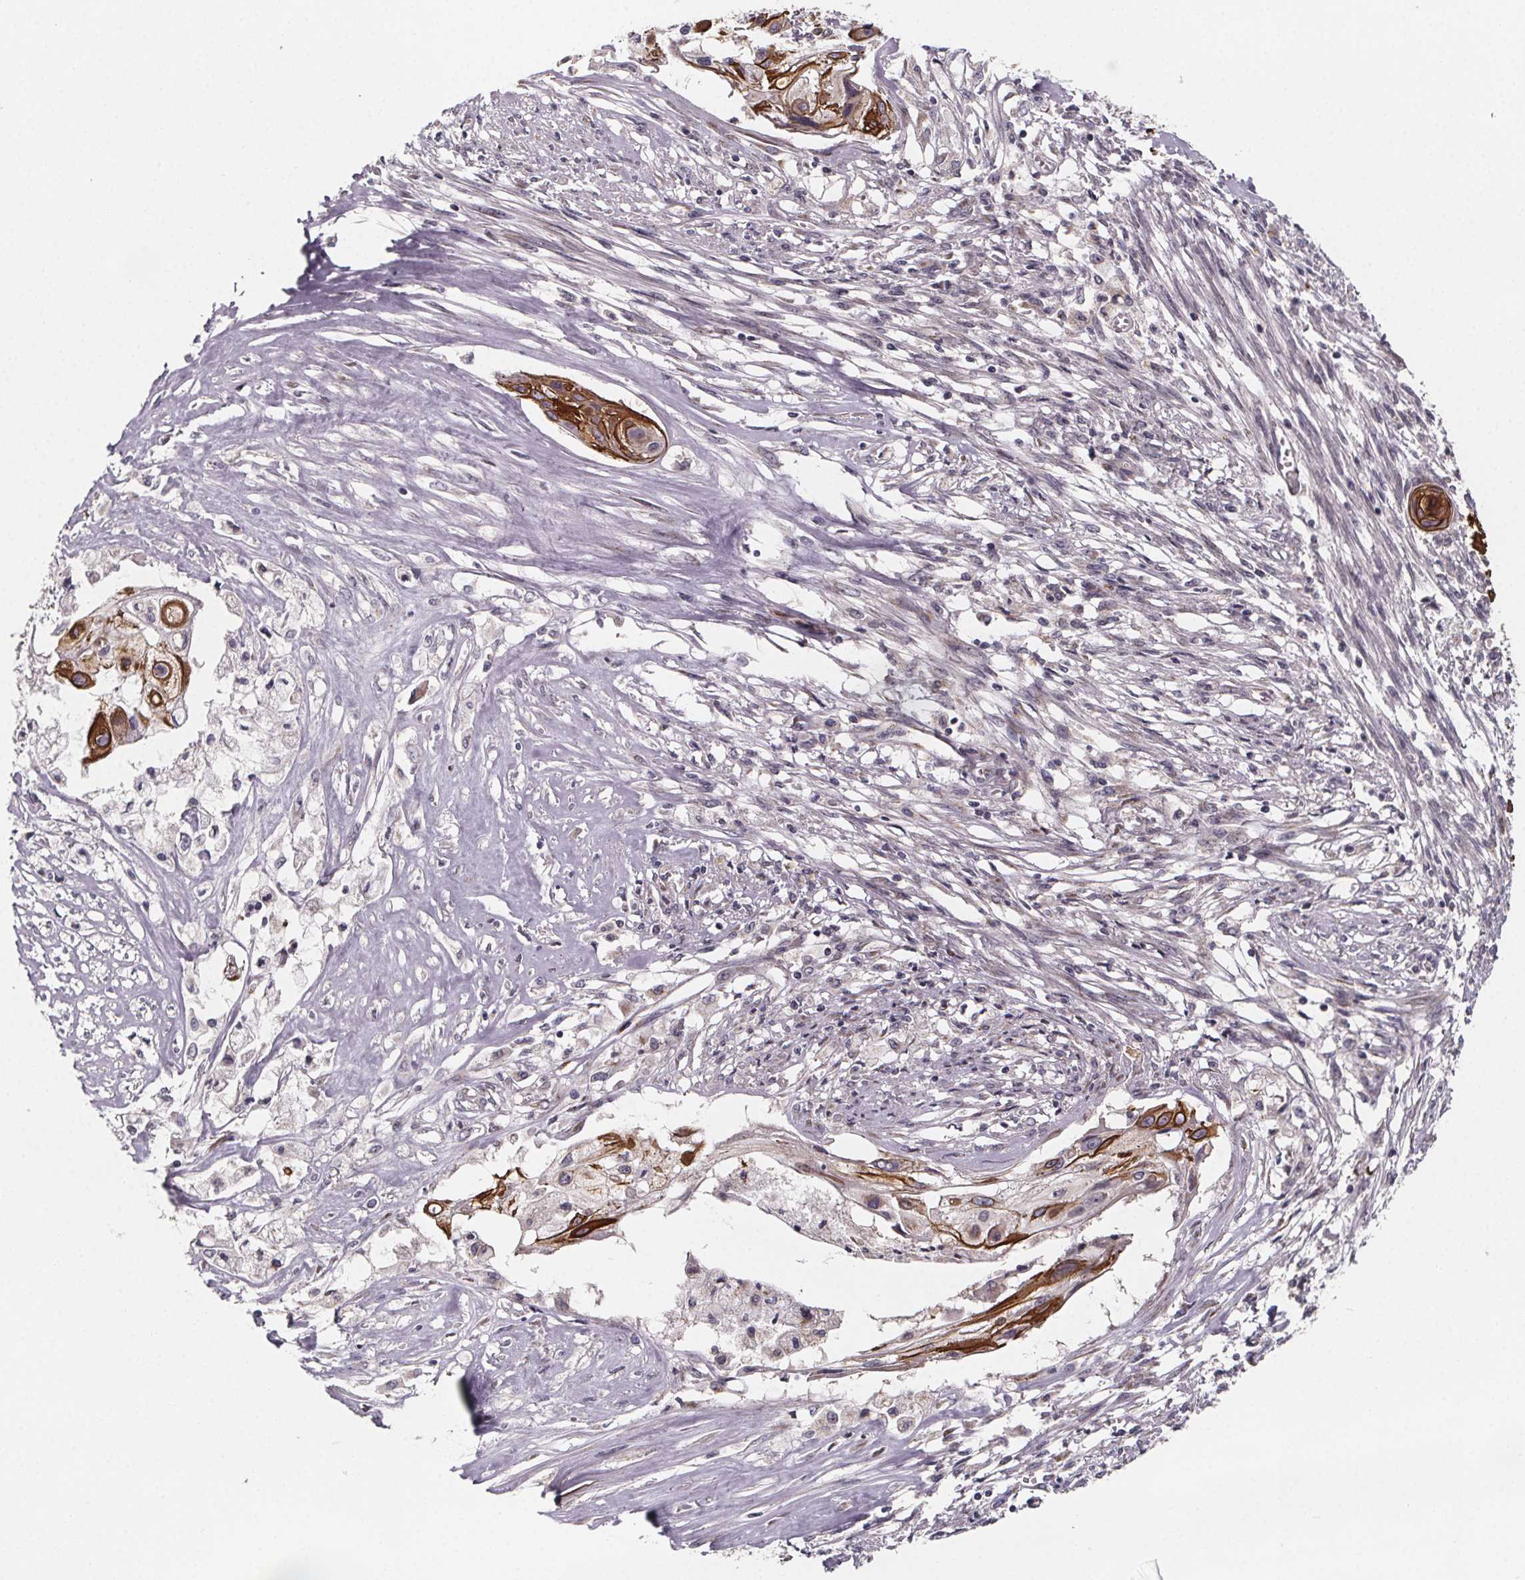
{"staining": {"intensity": "moderate", "quantity": "25%-75%", "location": "cytoplasmic/membranous"}, "tissue": "cervical cancer", "cell_type": "Tumor cells", "image_type": "cancer", "snomed": [{"axis": "morphology", "description": "Squamous cell carcinoma, NOS"}, {"axis": "topography", "description": "Cervix"}], "caption": "A high-resolution micrograph shows immunohistochemistry (IHC) staining of cervical squamous cell carcinoma, which reveals moderate cytoplasmic/membranous staining in approximately 25%-75% of tumor cells.", "gene": "NDST1", "patient": {"sex": "female", "age": 49}}